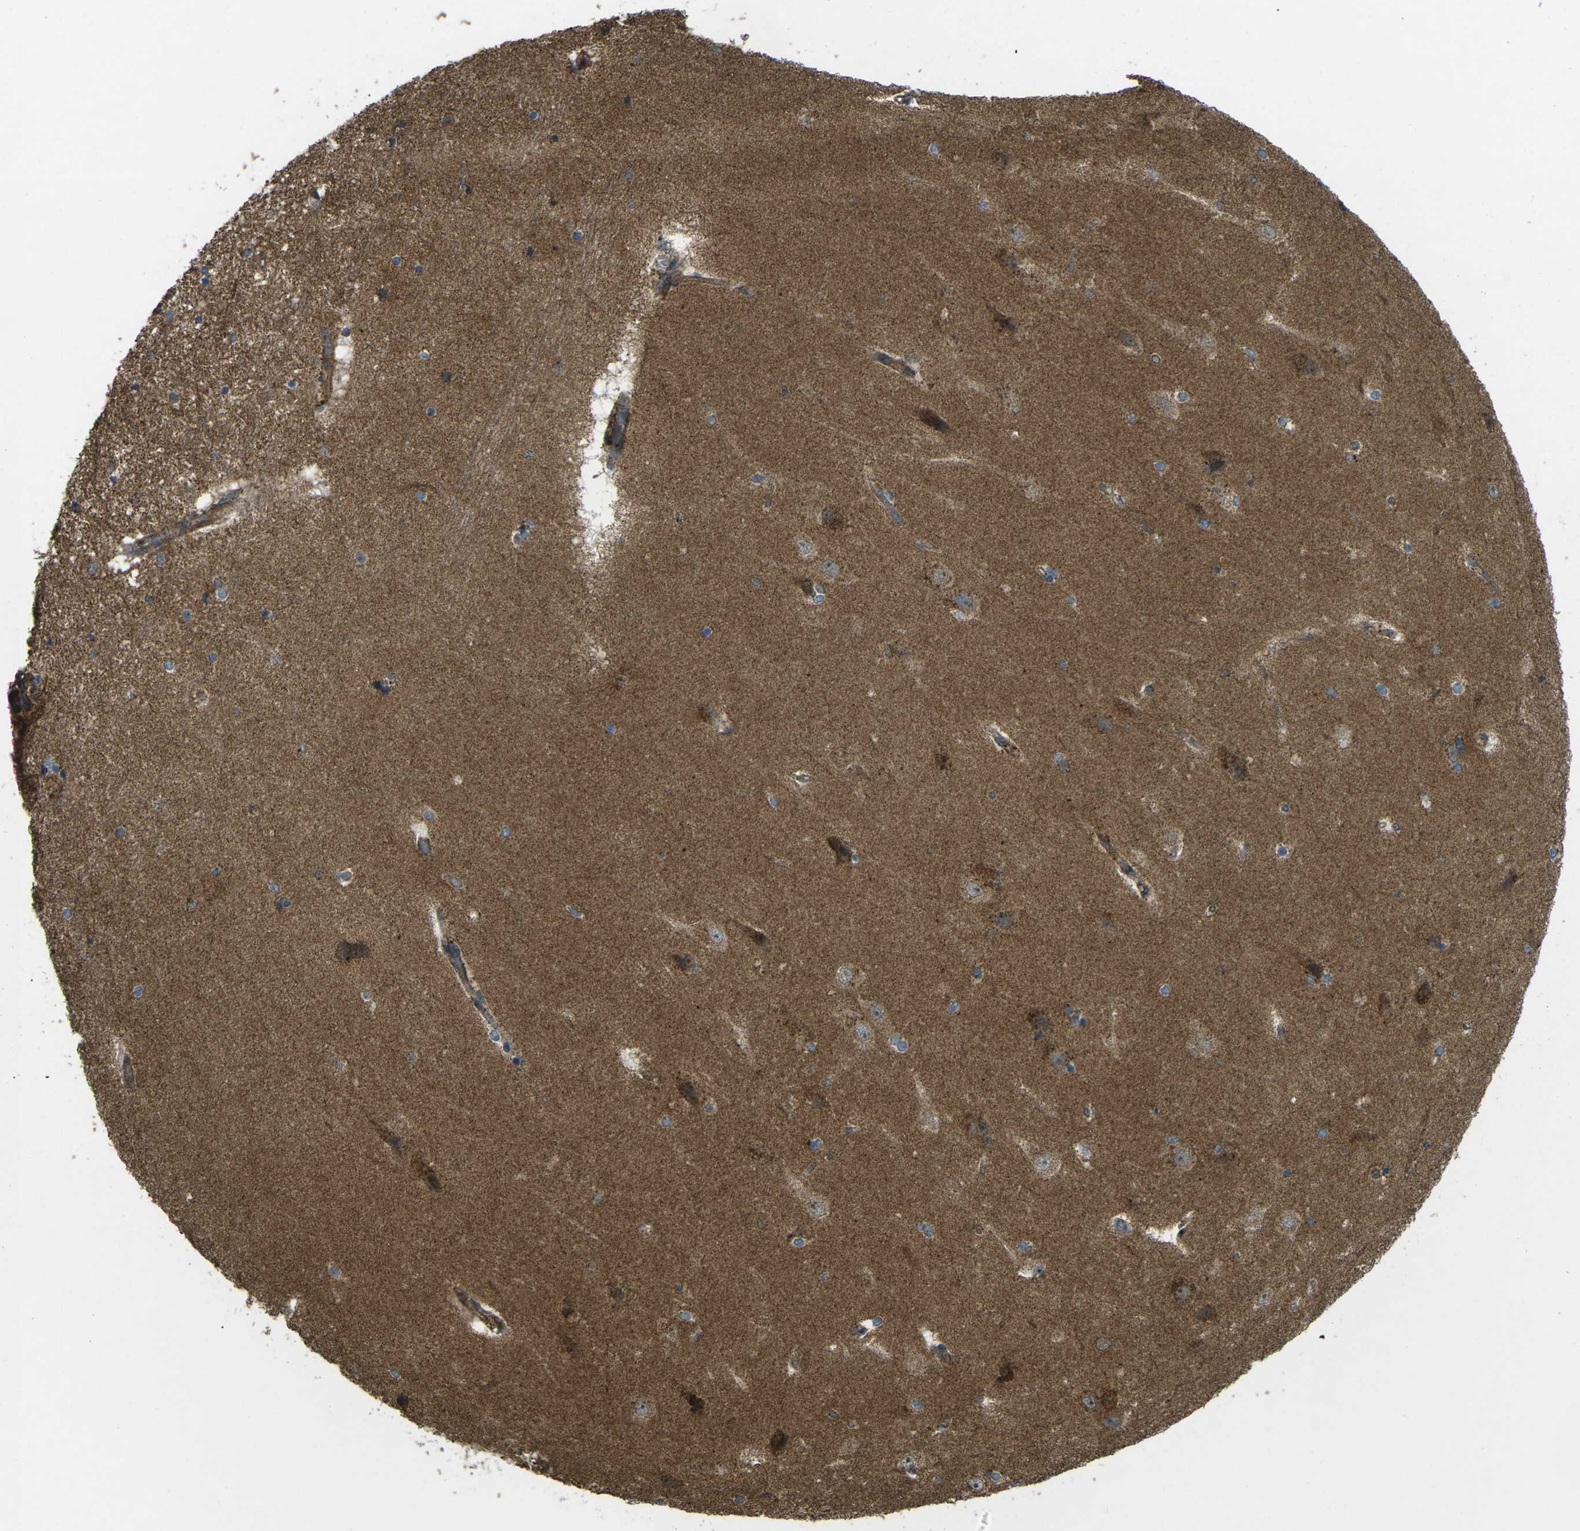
{"staining": {"intensity": "moderate", "quantity": "25%-75%", "location": "cytoplasmic/membranous"}, "tissue": "hippocampus", "cell_type": "Glial cells", "image_type": "normal", "snomed": [{"axis": "morphology", "description": "Normal tissue, NOS"}, {"axis": "topography", "description": "Hippocampus"}], "caption": "Brown immunohistochemical staining in benign human hippocampus exhibits moderate cytoplasmic/membranous positivity in approximately 25%-75% of glial cells. The staining was performed using DAB (3,3'-diaminobenzidine), with brown indicating positive protein expression. Nuclei are stained blue with hematoxylin.", "gene": "CHMP3", "patient": {"sex": "female", "age": 54}}